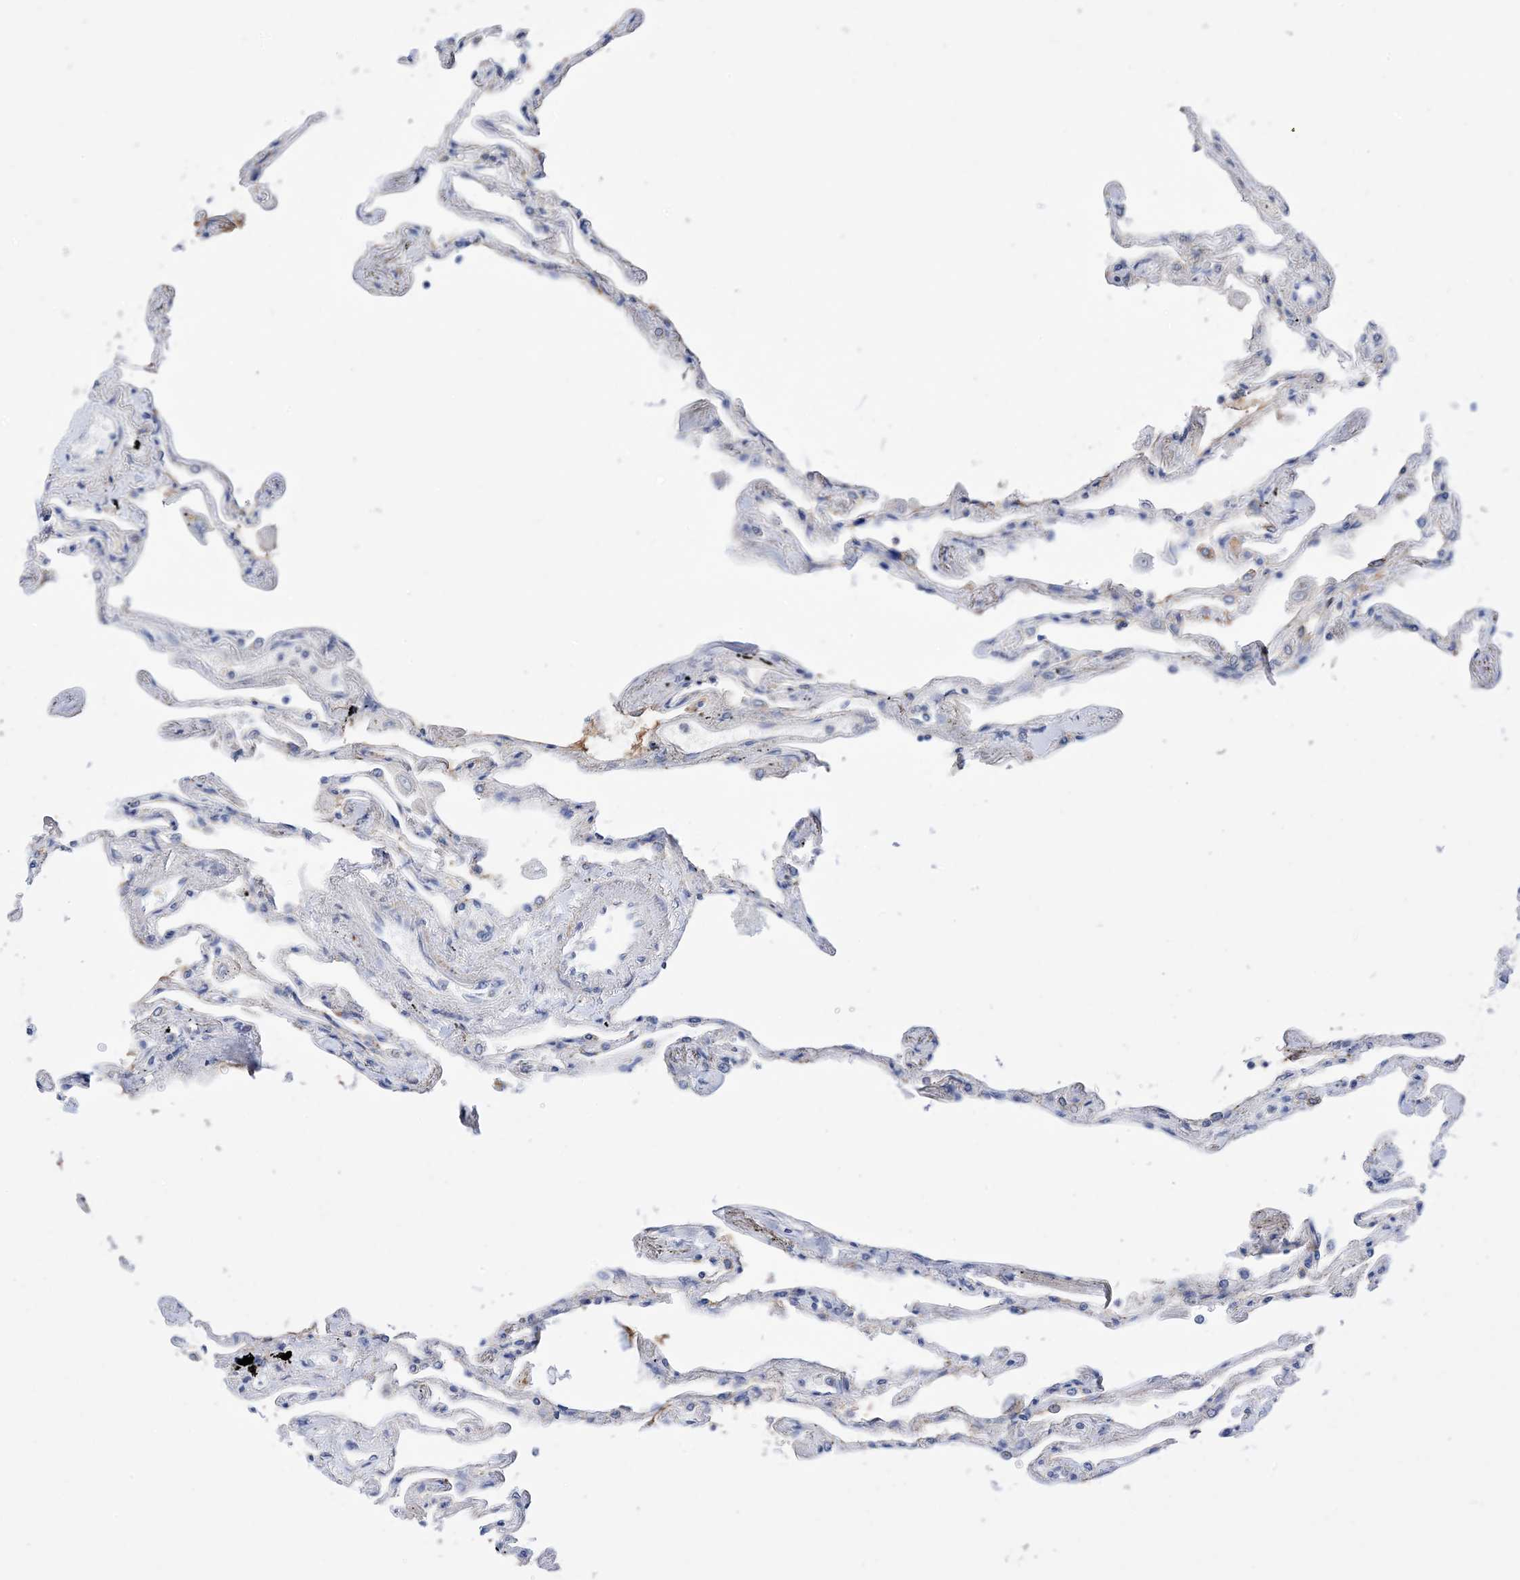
{"staining": {"intensity": "negative", "quantity": "none", "location": "none"}, "tissue": "lung", "cell_type": "Alveolar cells", "image_type": "normal", "snomed": [{"axis": "morphology", "description": "Normal tissue, NOS"}, {"axis": "topography", "description": "Lung"}], "caption": "The immunohistochemistry (IHC) micrograph has no significant positivity in alveolar cells of lung.", "gene": "PLK4", "patient": {"sex": "female", "age": 67}}